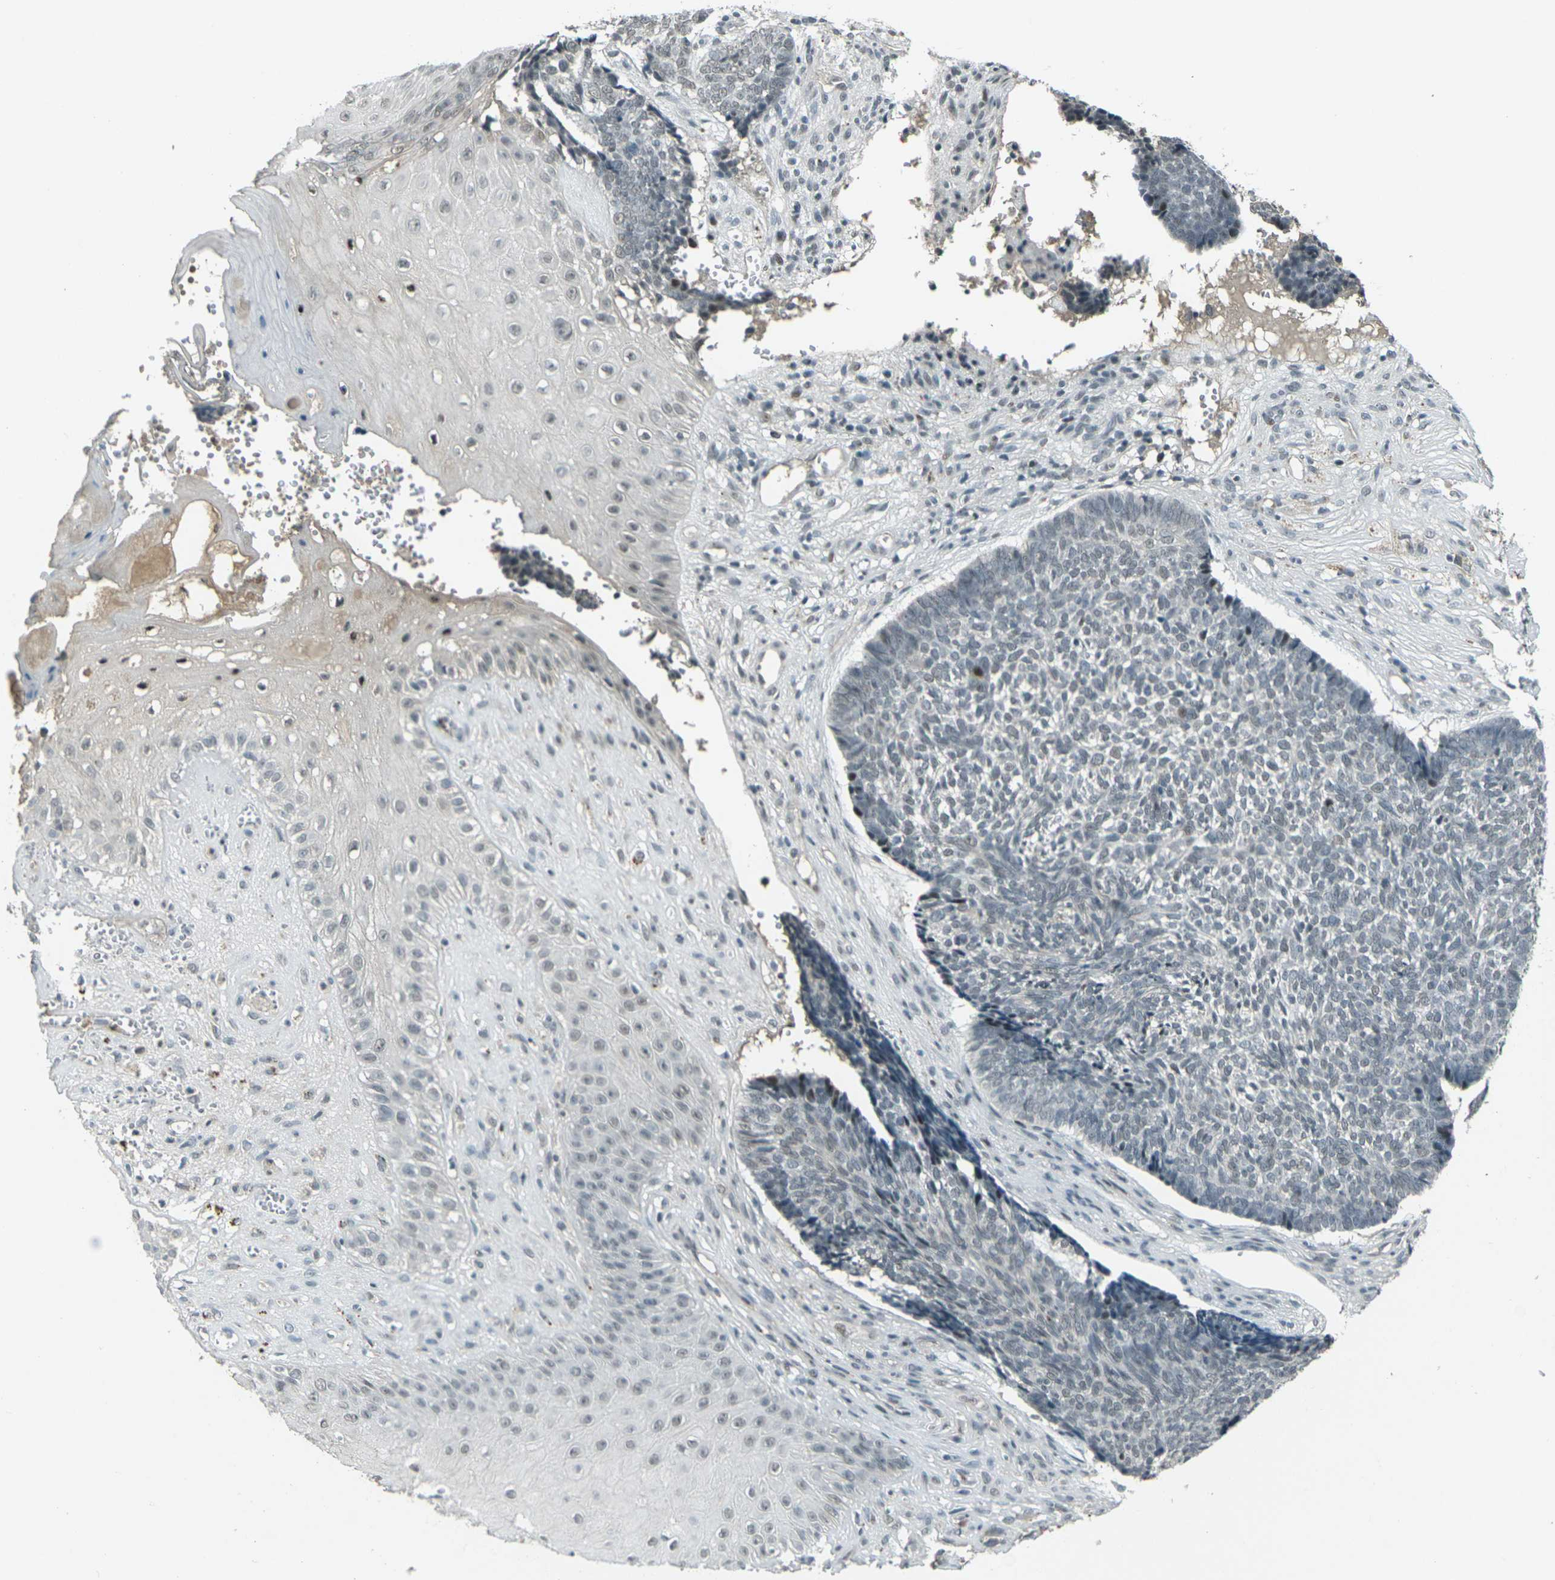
{"staining": {"intensity": "negative", "quantity": "none", "location": "none"}, "tissue": "skin cancer", "cell_type": "Tumor cells", "image_type": "cancer", "snomed": [{"axis": "morphology", "description": "Basal cell carcinoma"}, {"axis": "topography", "description": "Skin"}], "caption": "Immunohistochemistry (IHC) micrograph of neoplastic tissue: skin cancer (basal cell carcinoma) stained with DAB (3,3'-diaminobenzidine) shows no significant protein expression in tumor cells. (Brightfield microscopy of DAB (3,3'-diaminobenzidine) immunohistochemistry (IHC) at high magnification).", "gene": "GPR19", "patient": {"sex": "male", "age": 84}}